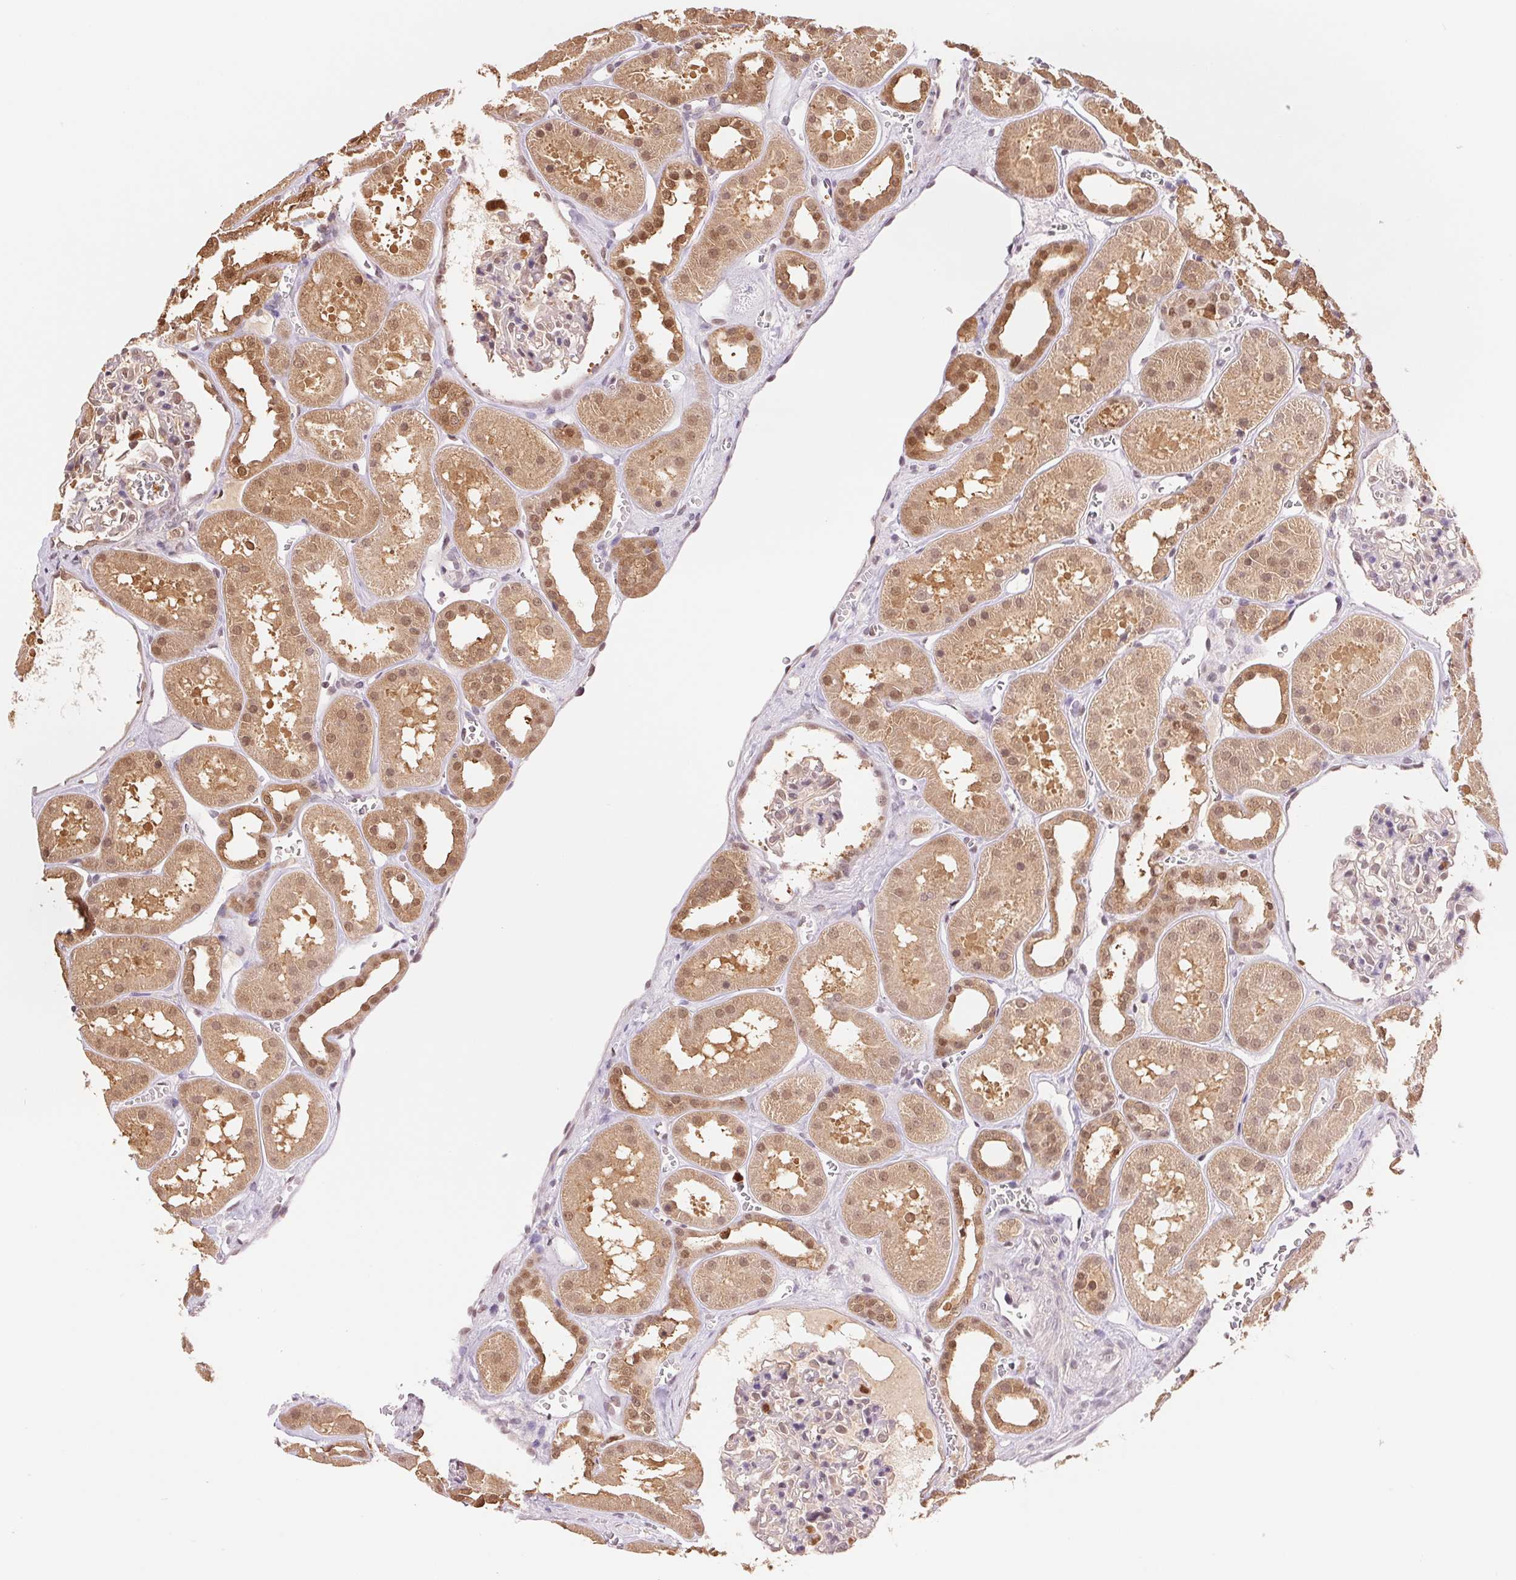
{"staining": {"intensity": "negative", "quantity": "none", "location": "none"}, "tissue": "kidney", "cell_type": "Cells in glomeruli", "image_type": "normal", "snomed": [{"axis": "morphology", "description": "Normal tissue, NOS"}, {"axis": "topography", "description": "Kidney"}], "caption": "Immunohistochemistry of unremarkable human kidney demonstrates no expression in cells in glomeruli.", "gene": "CDC123", "patient": {"sex": "female", "age": 41}}